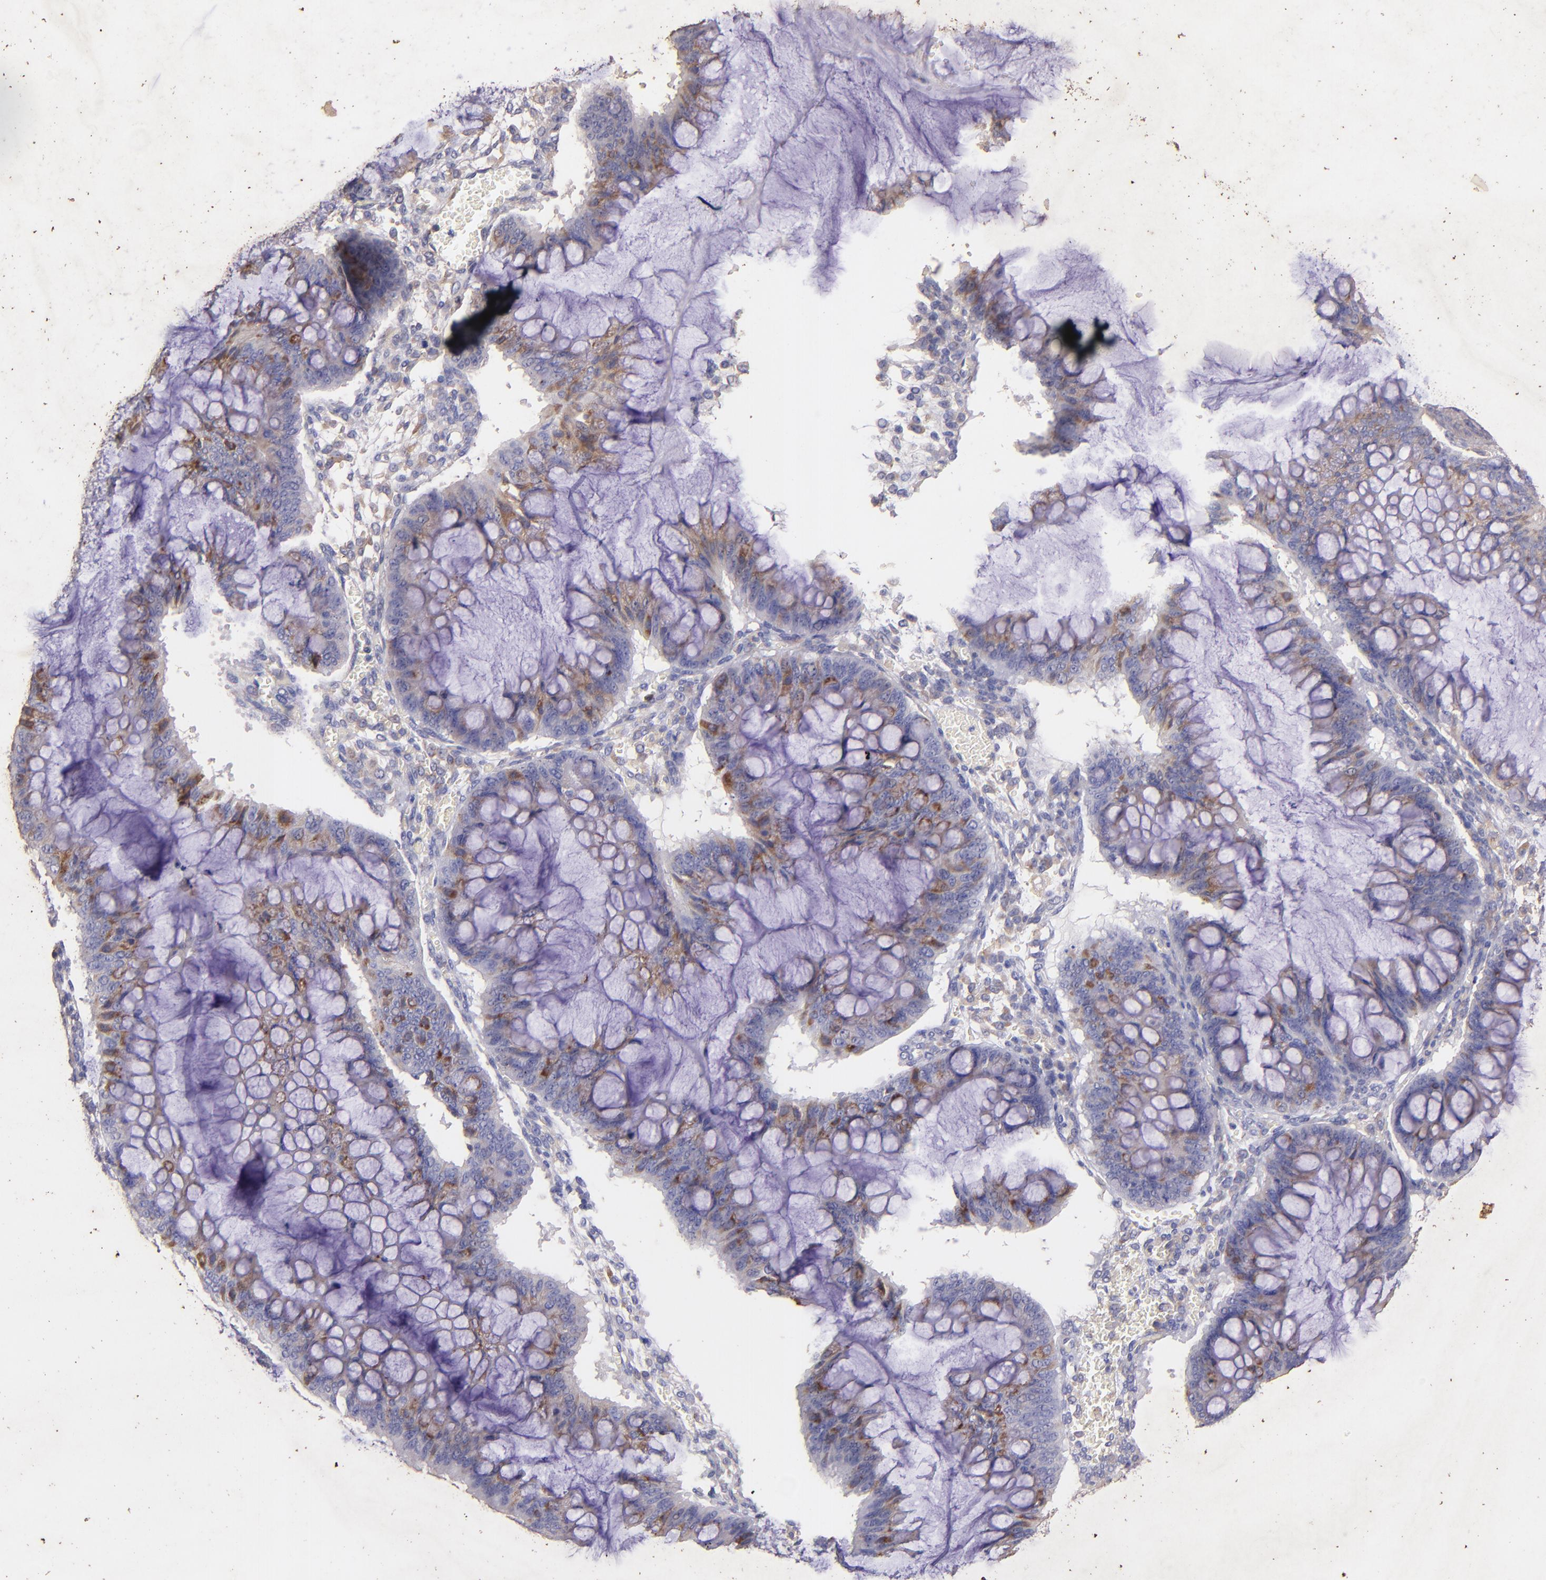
{"staining": {"intensity": "moderate", "quantity": ">75%", "location": "cytoplasmic/membranous"}, "tissue": "ovarian cancer", "cell_type": "Tumor cells", "image_type": "cancer", "snomed": [{"axis": "morphology", "description": "Cystadenocarcinoma, mucinous, NOS"}, {"axis": "topography", "description": "Ovary"}], "caption": "A high-resolution image shows immunohistochemistry staining of ovarian mucinous cystadenocarcinoma, which displays moderate cytoplasmic/membranous expression in approximately >75% of tumor cells.", "gene": "RET", "patient": {"sex": "female", "age": 73}}